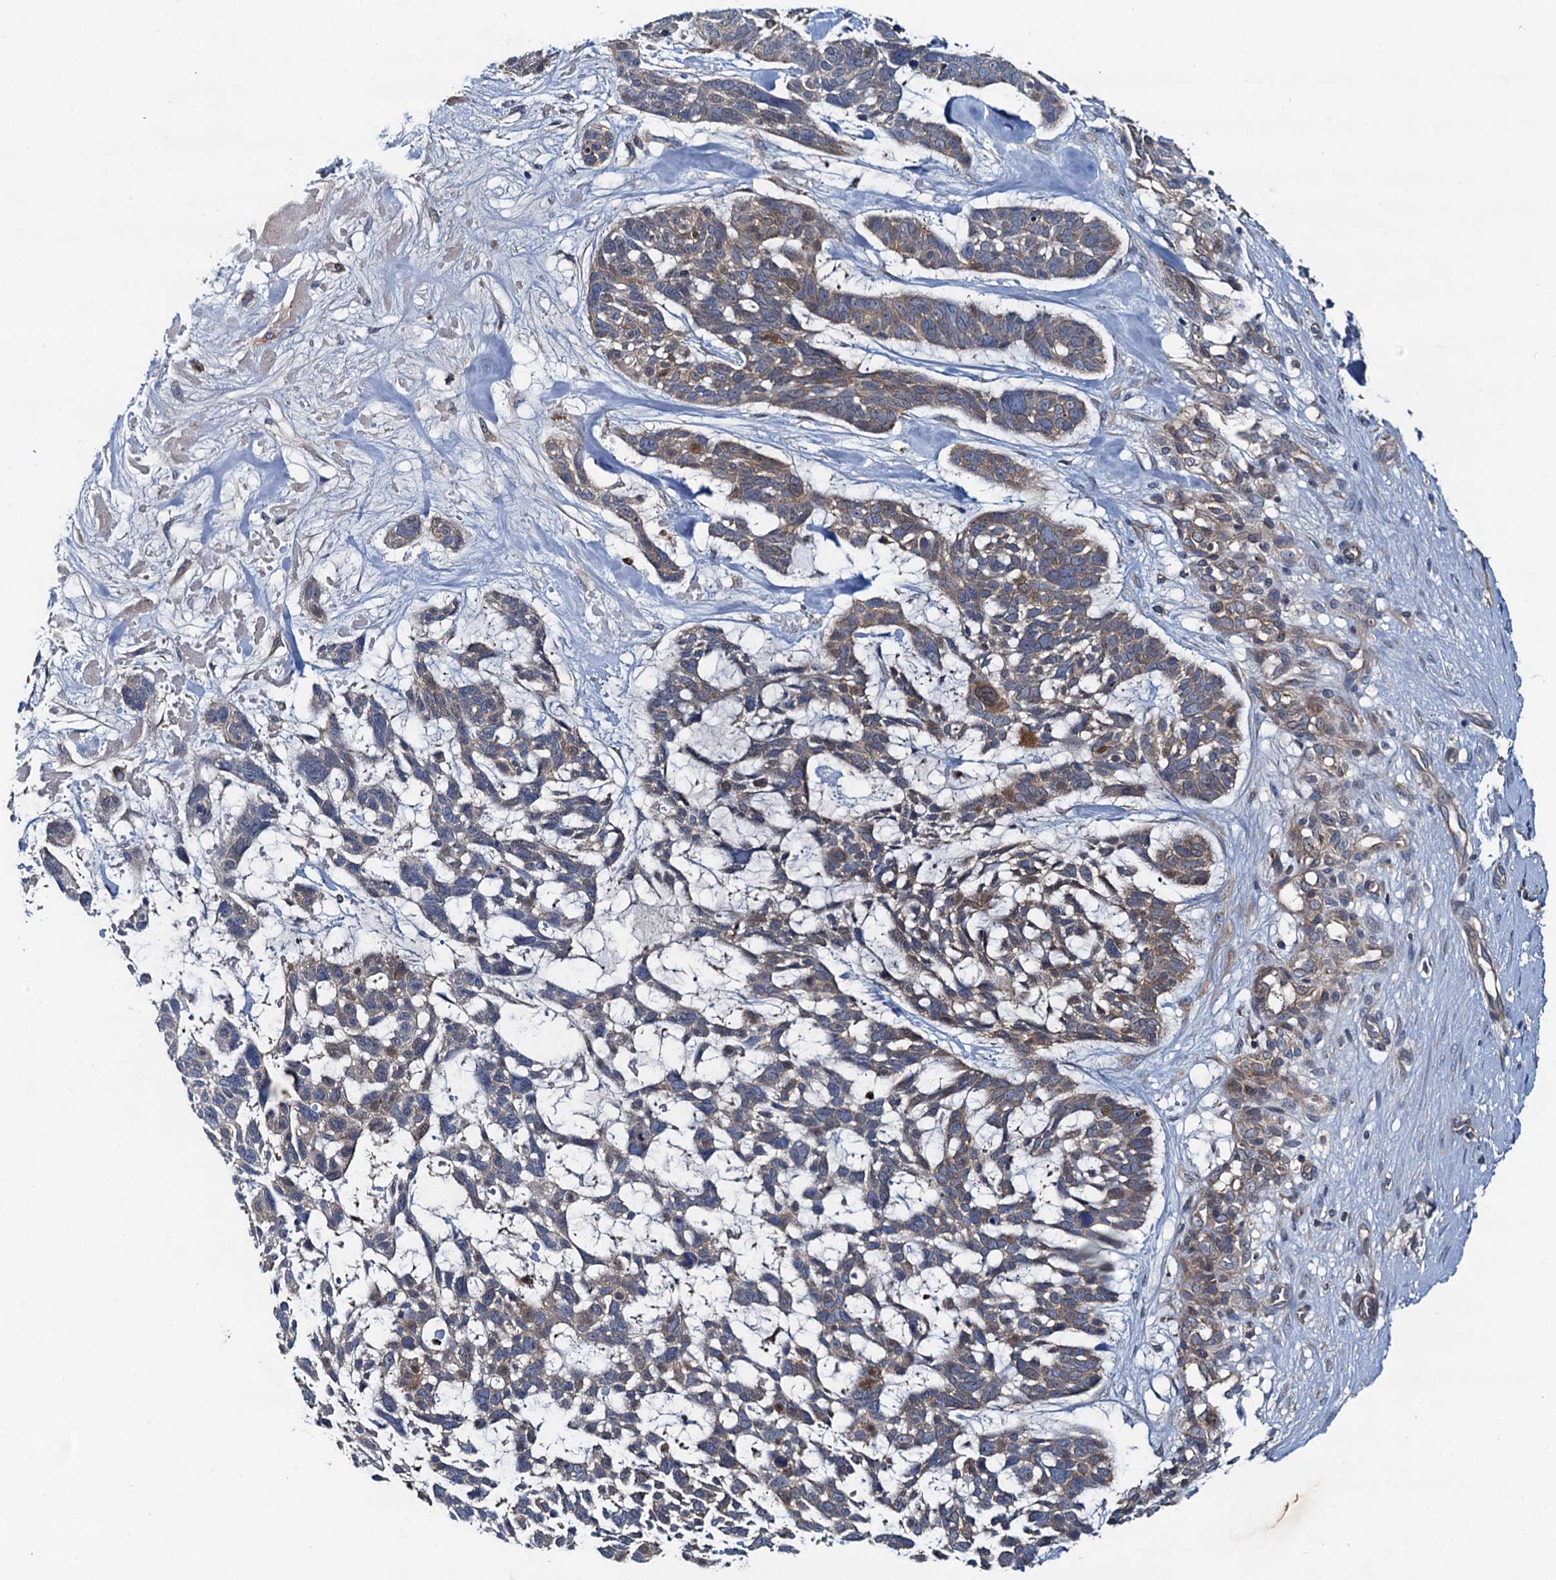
{"staining": {"intensity": "weak", "quantity": "<25%", "location": "cytoplasmic/membranous"}, "tissue": "skin cancer", "cell_type": "Tumor cells", "image_type": "cancer", "snomed": [{"axis": "morphology", "description": "Basal cell carcinoma"}, {"axis": "topography", "description": "Skin"}], "caption": "Photomicrograph shows no protein expression in tumor cells of skin cancer (basal cell carcinoma) tissue.", "gene": "EFL1", "patient": {"sex": "male", "age": 88}}